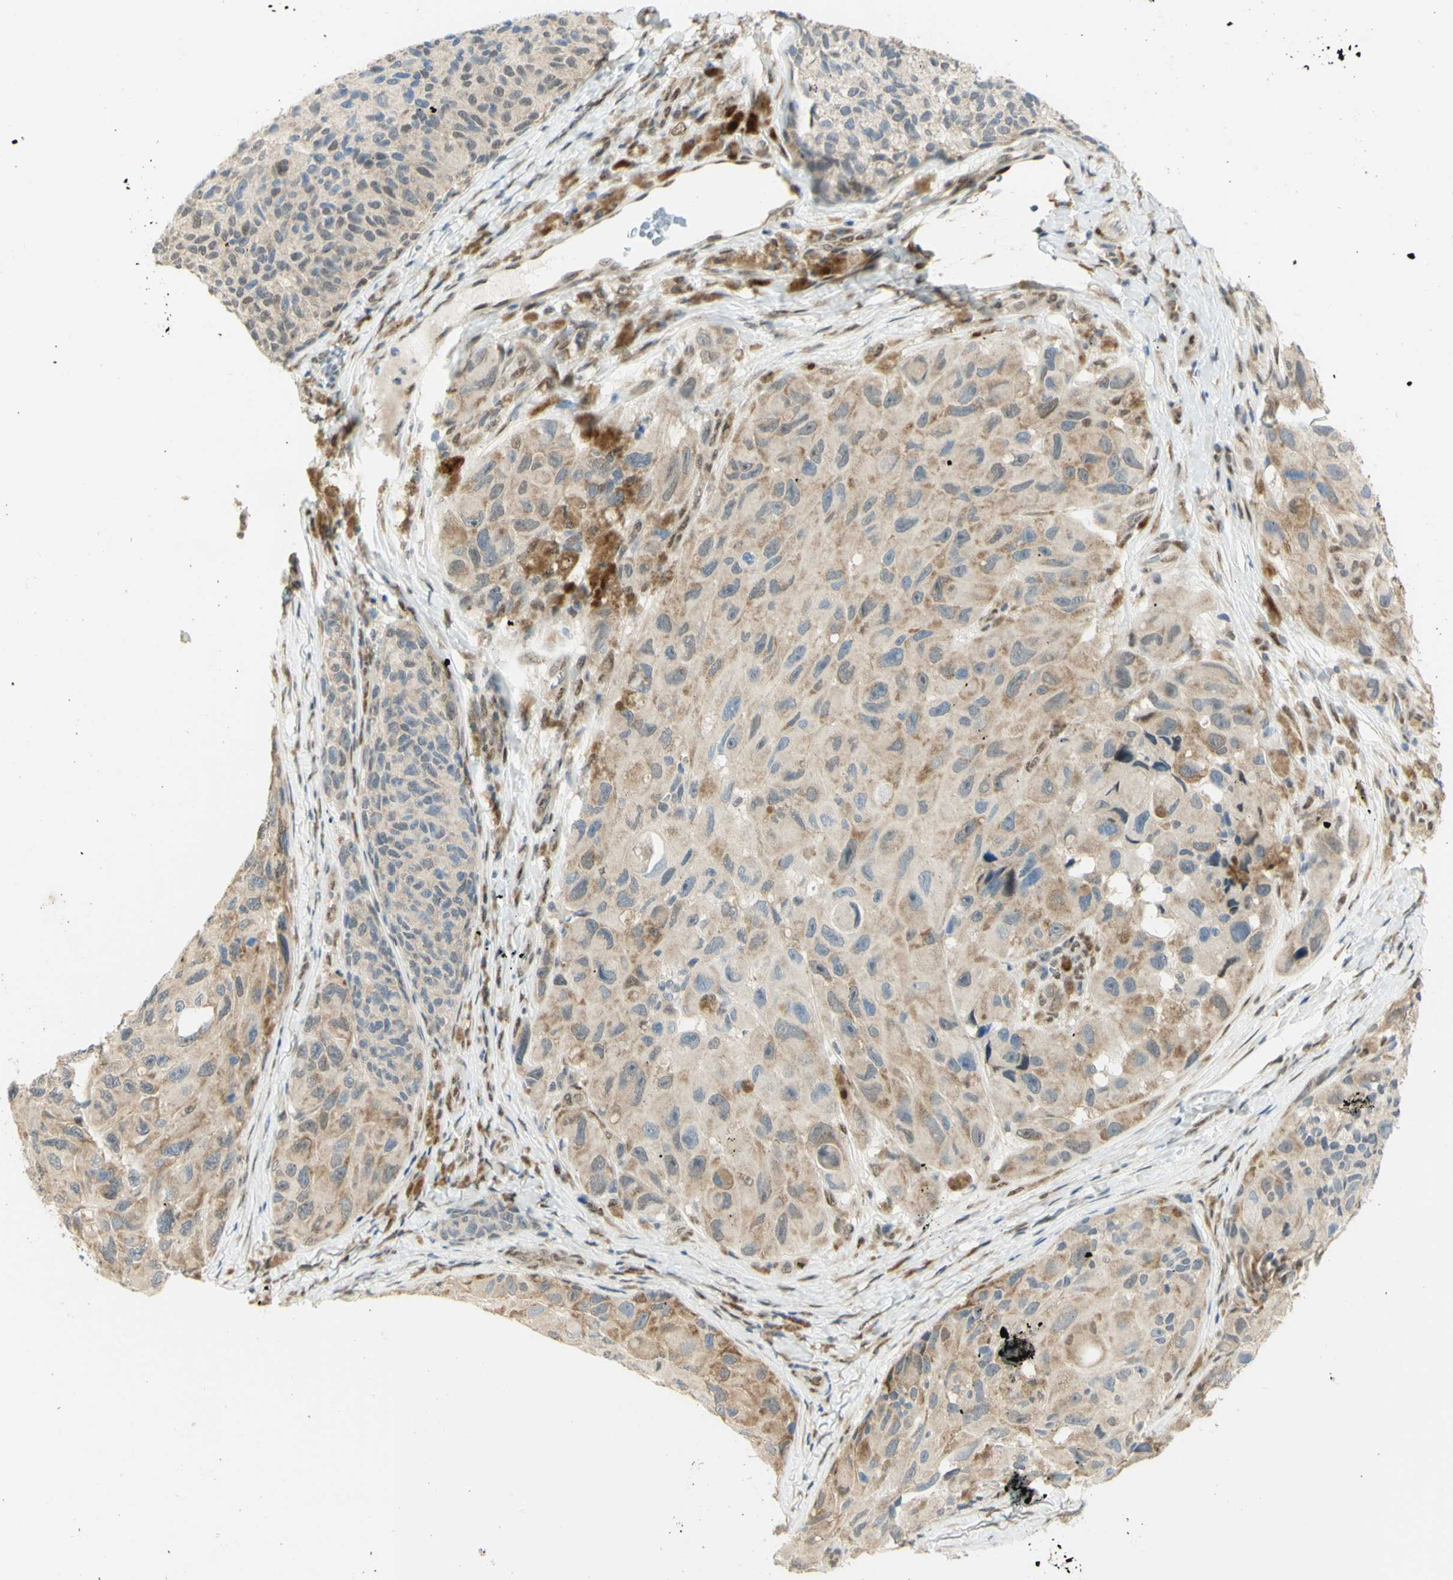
{"staining": {"intensity": "weak", "quantity": ">75%", "location": "cytoplasmic/membranous"}, "tissue": "melanoma", "cell_type": "Tumor cells", "image_type": "cancer", "snomed": [{"axis": "morphology", "description": "Malignant melanoma, NOS"}, {"axis": "topography", "description": "Skin"}], "caption": "Immunohistochemical staining of malignant melanoma demonstrates weak cytoplasmic/membranous protein expression in approximately >75% of tumor cells.", "gene": "DDX1", "patient": {"sex": "female", "age": 73}}